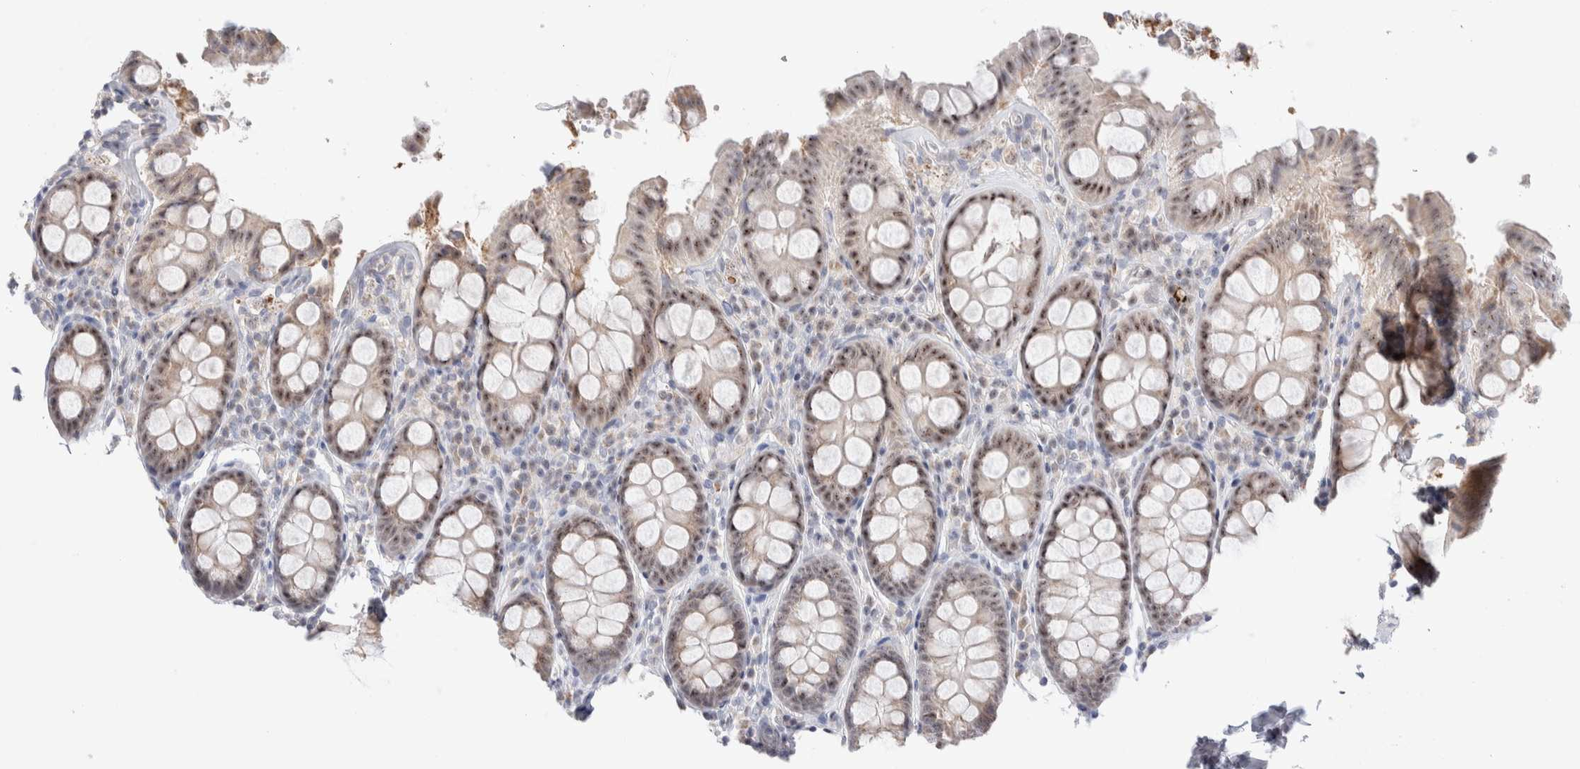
{"staining": {"intensity": "weak", "quantity": ">75%", "location": "nuclear"}, "tissue": "colon", "cell_type": "Endothelial cells", "image_type": "normal", "snomed": [{"axis": "morphology", "description": "Normal tissue, NOS"}, {"axis": "topography", "description": "Colon"}, {"axis": "topography", "description": "Peripheral nerve tissue"}], "caption": "Protein staining displays weak nuclear expression in about >75% of endothelial cells in benign colon.", "gene": "ZNF695", "patient": {"sex": "female", "age": 61}}